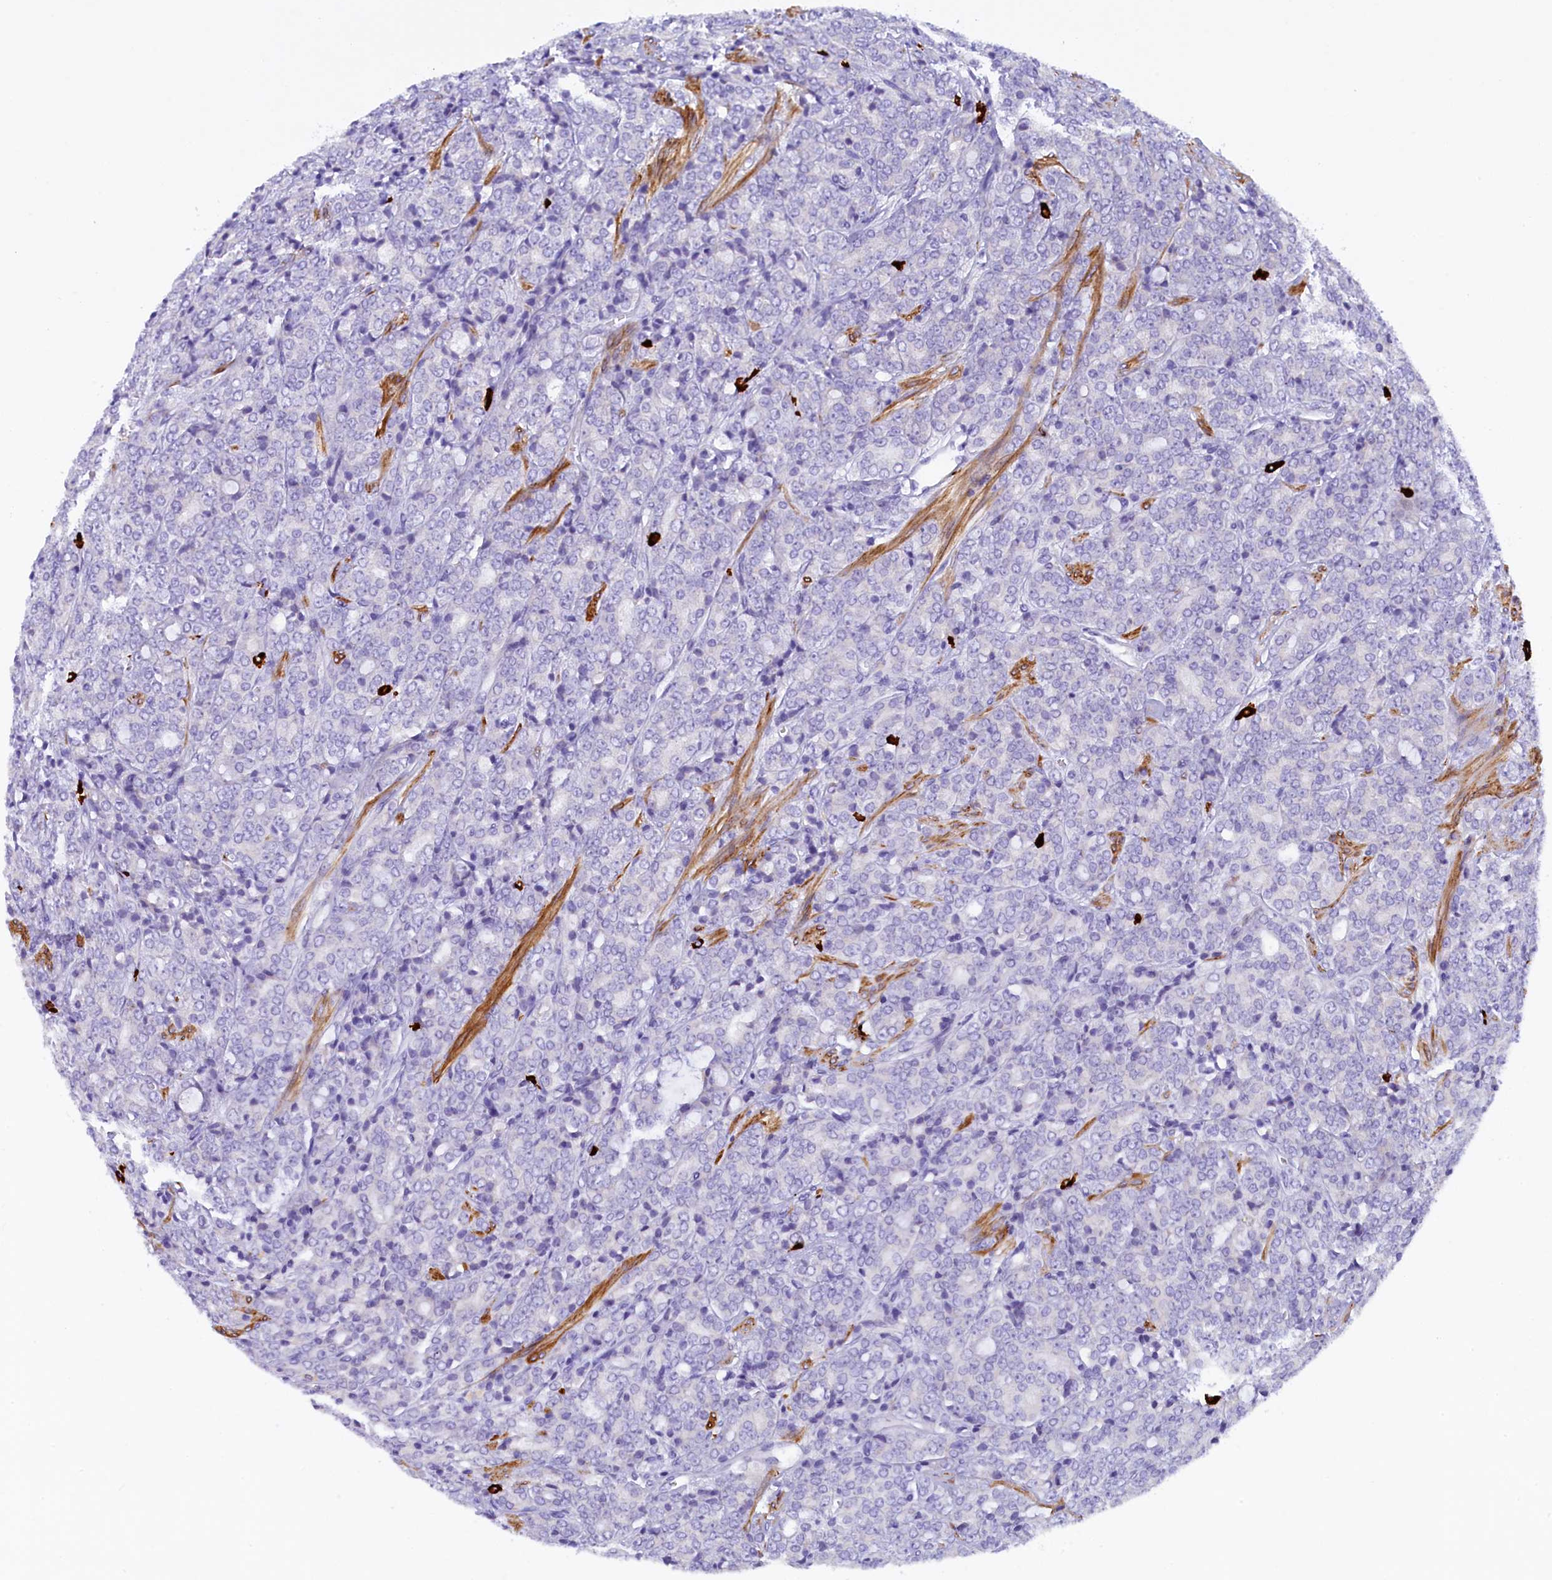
{"staining": {"intensity": "negative", "quantity": "none", "location": "none"}, "tissue": "prostate cancer", "cell_type": "Tumor cells", "image_type": "cancer", "snomed": [{"axis": "morphology", "description": "Adenocarcinoma, High grade"}, {"axis": "topography", "description": "Prostate"}], "caption": "An immunohistochemistry (IHC) image of prostate high-grade adenocarcinoma is shown. There is no staining in tumor cells of prostate high-grade adenocarcinoma.", "gene": "RTTN", "patient": {"sex": "male", "age": 62}}